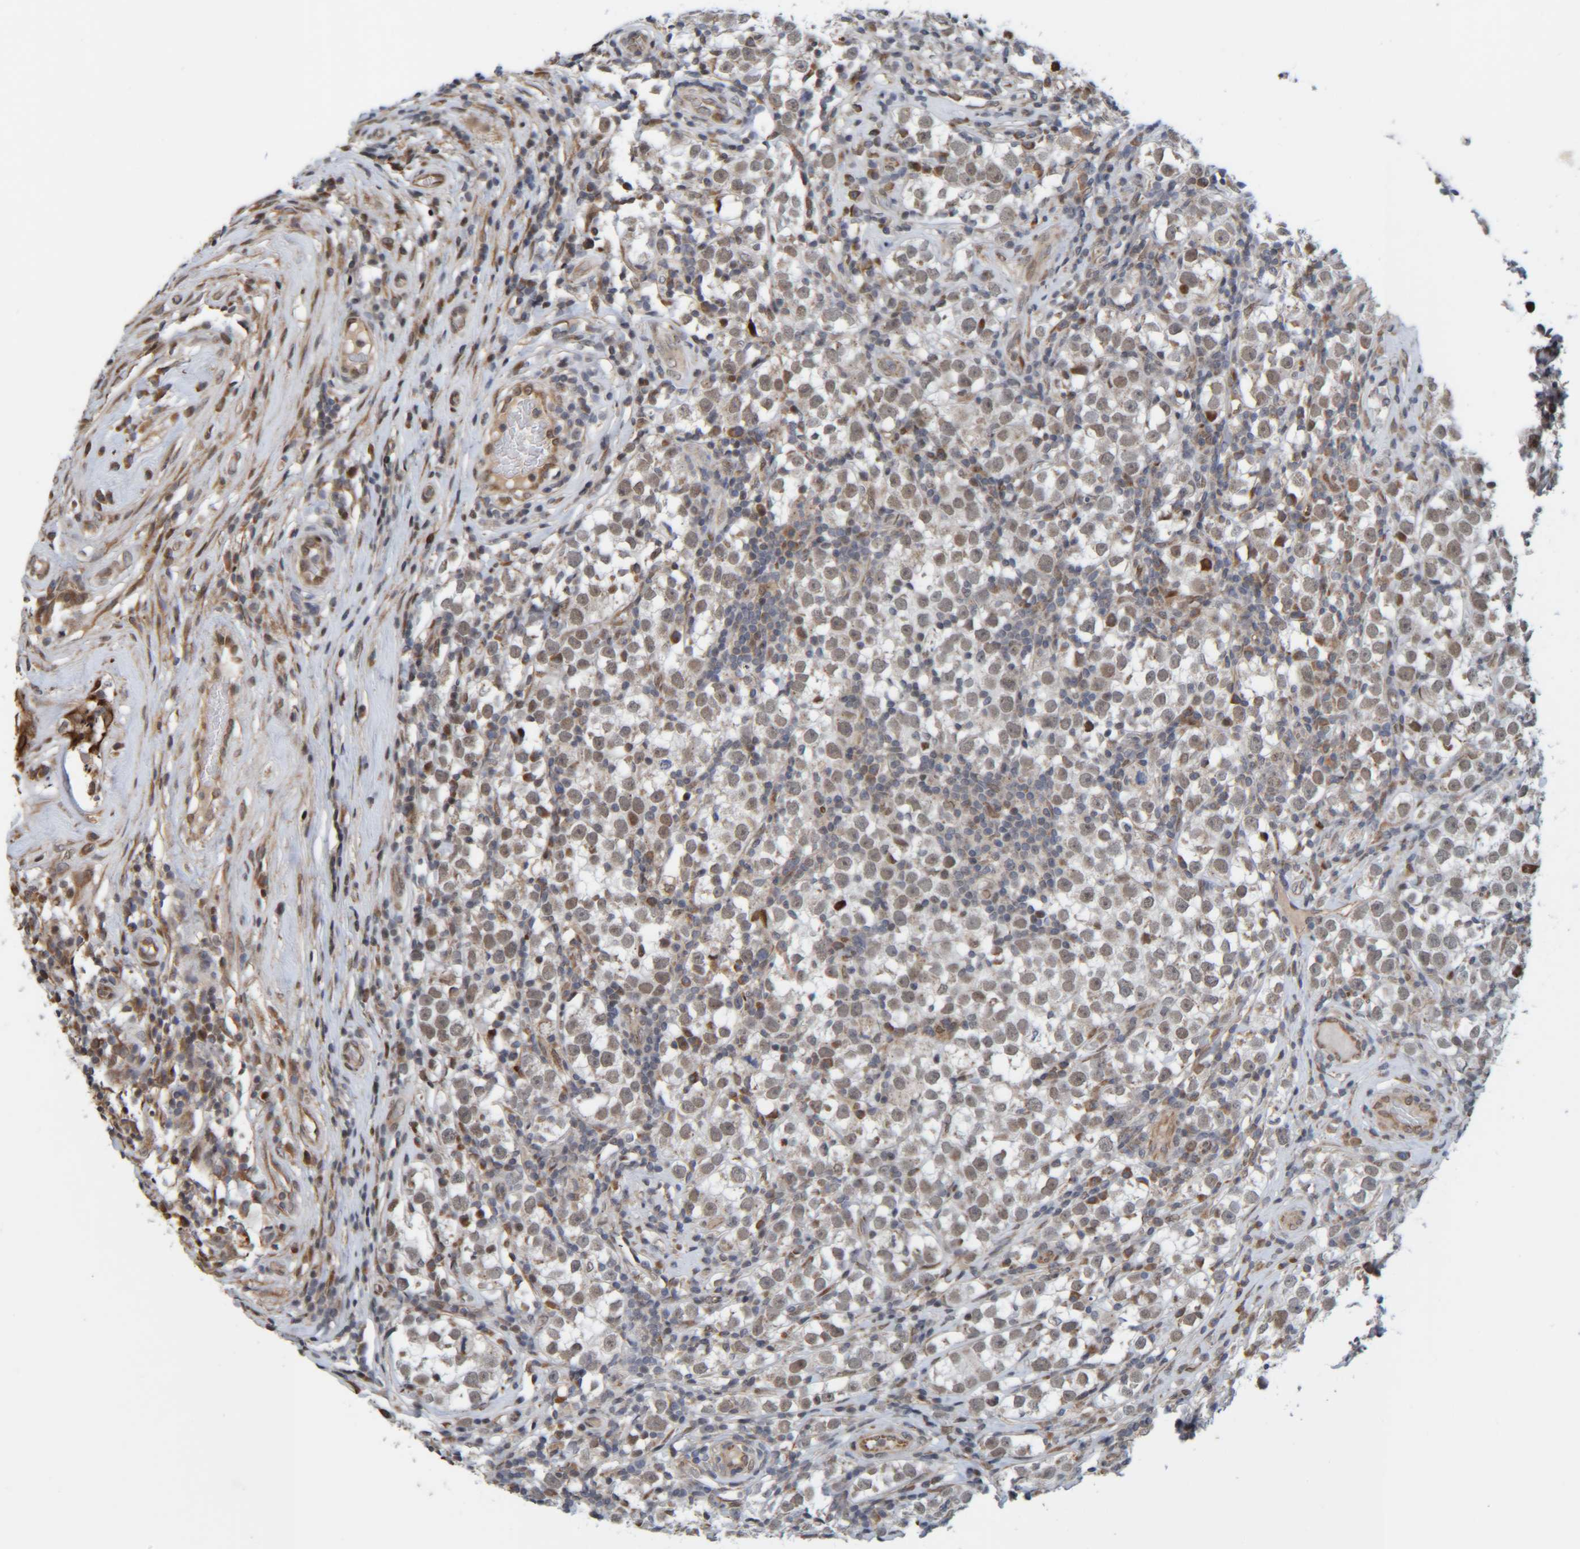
{"staining": {"intensity": "weak", "quantity": "25%-75%", "location": "nuclear"}, "tissue": "testis cancer", "cell_type": "Tumor cells", "image_type": "cancer", "snomed": [{"axis": "morphology", "description": "Normal tissue, NOS"}, {"axis": "morphology", "description": "Seminoma, NOS"}, {"axis": "topography", "description": "Testis"}], "caption": "The image shows immunohistochemical staining of testis cancer. There is weak nuclear staining is seen in approximately 25%-75% of tumor cells.", "gene": "CCDC57", "patient": {"sex": "male", "age": 43}}